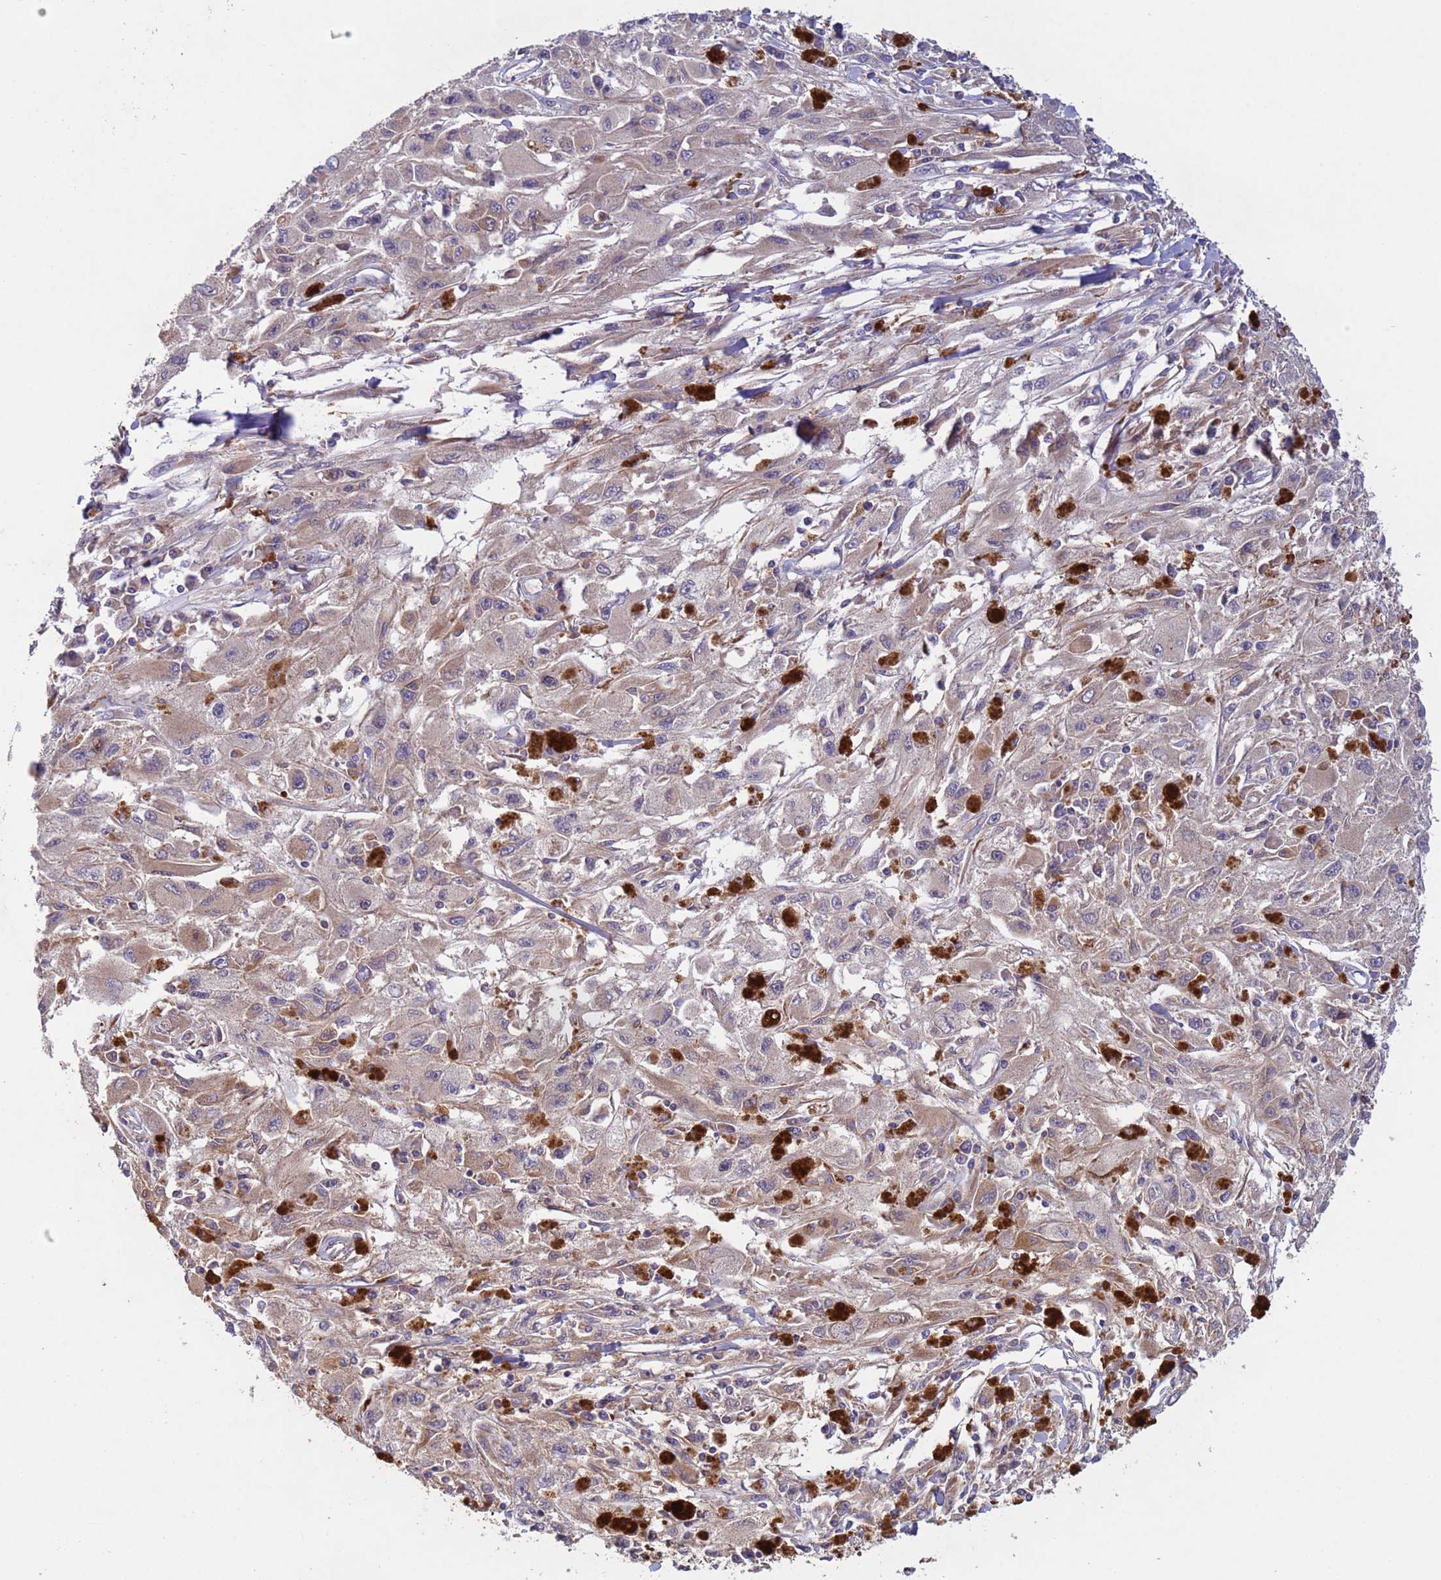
{"staining": {"intensity": "weak", "quantity": ">75%", "location": "cytoplasmic/membranous"}, "tissue": "melanoma", "cell_type": "Tumor cells", "image_type": "cancer", "snomed": [{"axis": "morphology", "description": "Malignant melanoma, Metastatic site"}, {"axis": "topography", "description": "Skin"}], "caption": "Brown immunohistochemical staining in malignant melanoma (metastatic site) displays weak cytoplasmic/membranous expression in about >75% of tumor cells.", "gene": "RAB10", "patient": {"sex": "male", "age": 53}}